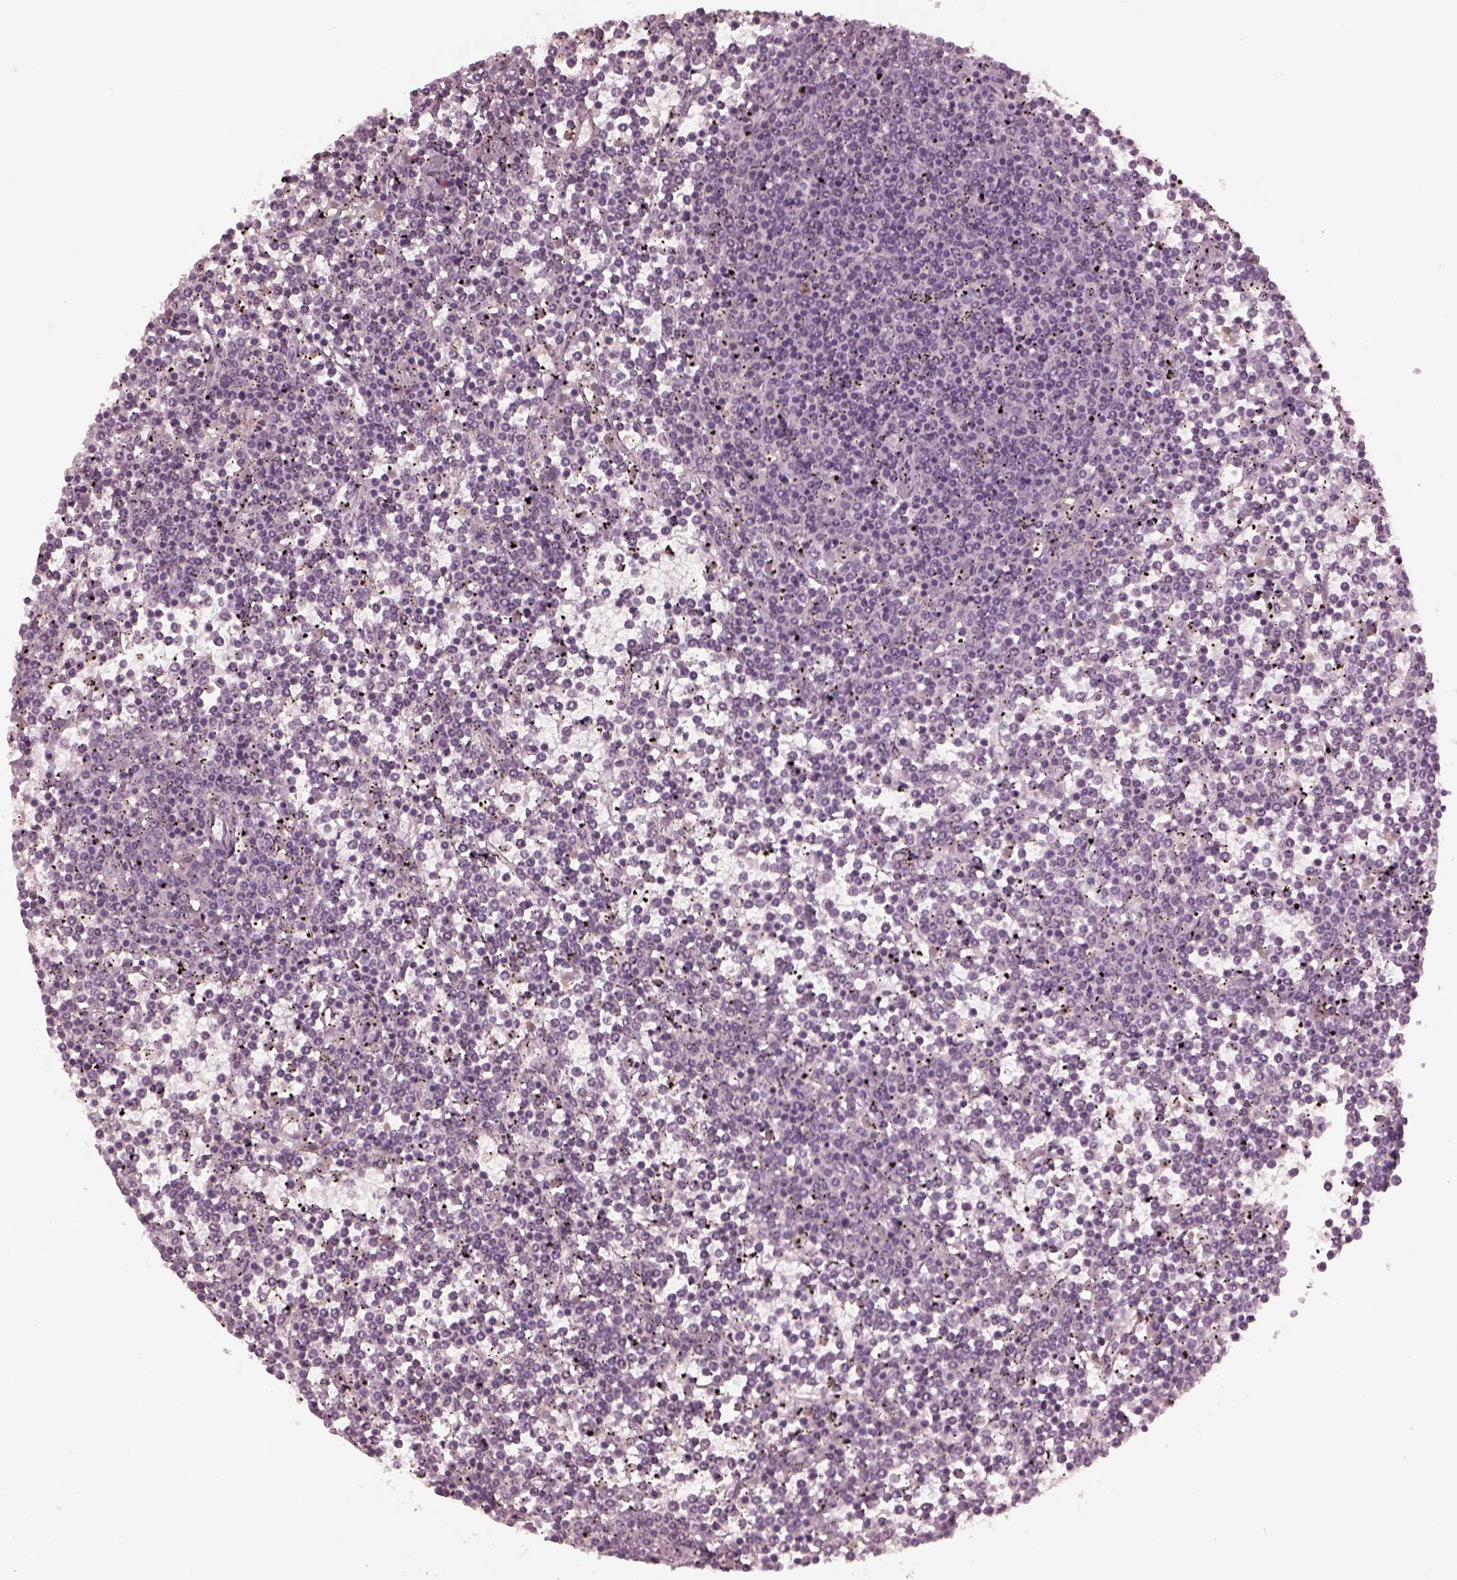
{"staining": {"intensity": "negative", "quantity": "none", "location": "none"}, "tissue": "lymphoma", "cell_type": "Tumor cells", "image_type": "cancer", "snomed": [{"axis": "morphology", "description": "Malignant lymphoma, non-Hodgkin's type, Low grade"}, {"axis": "topography", "description": "Spleen"}], "caption": "Immunohistochemical staining of human low-grade malignant lymphoma, non-Hodgkin's type shows no significant positivity in tumor cells.", "gene": "KRT79", "patient": {"sex": "female", "age": 19}}